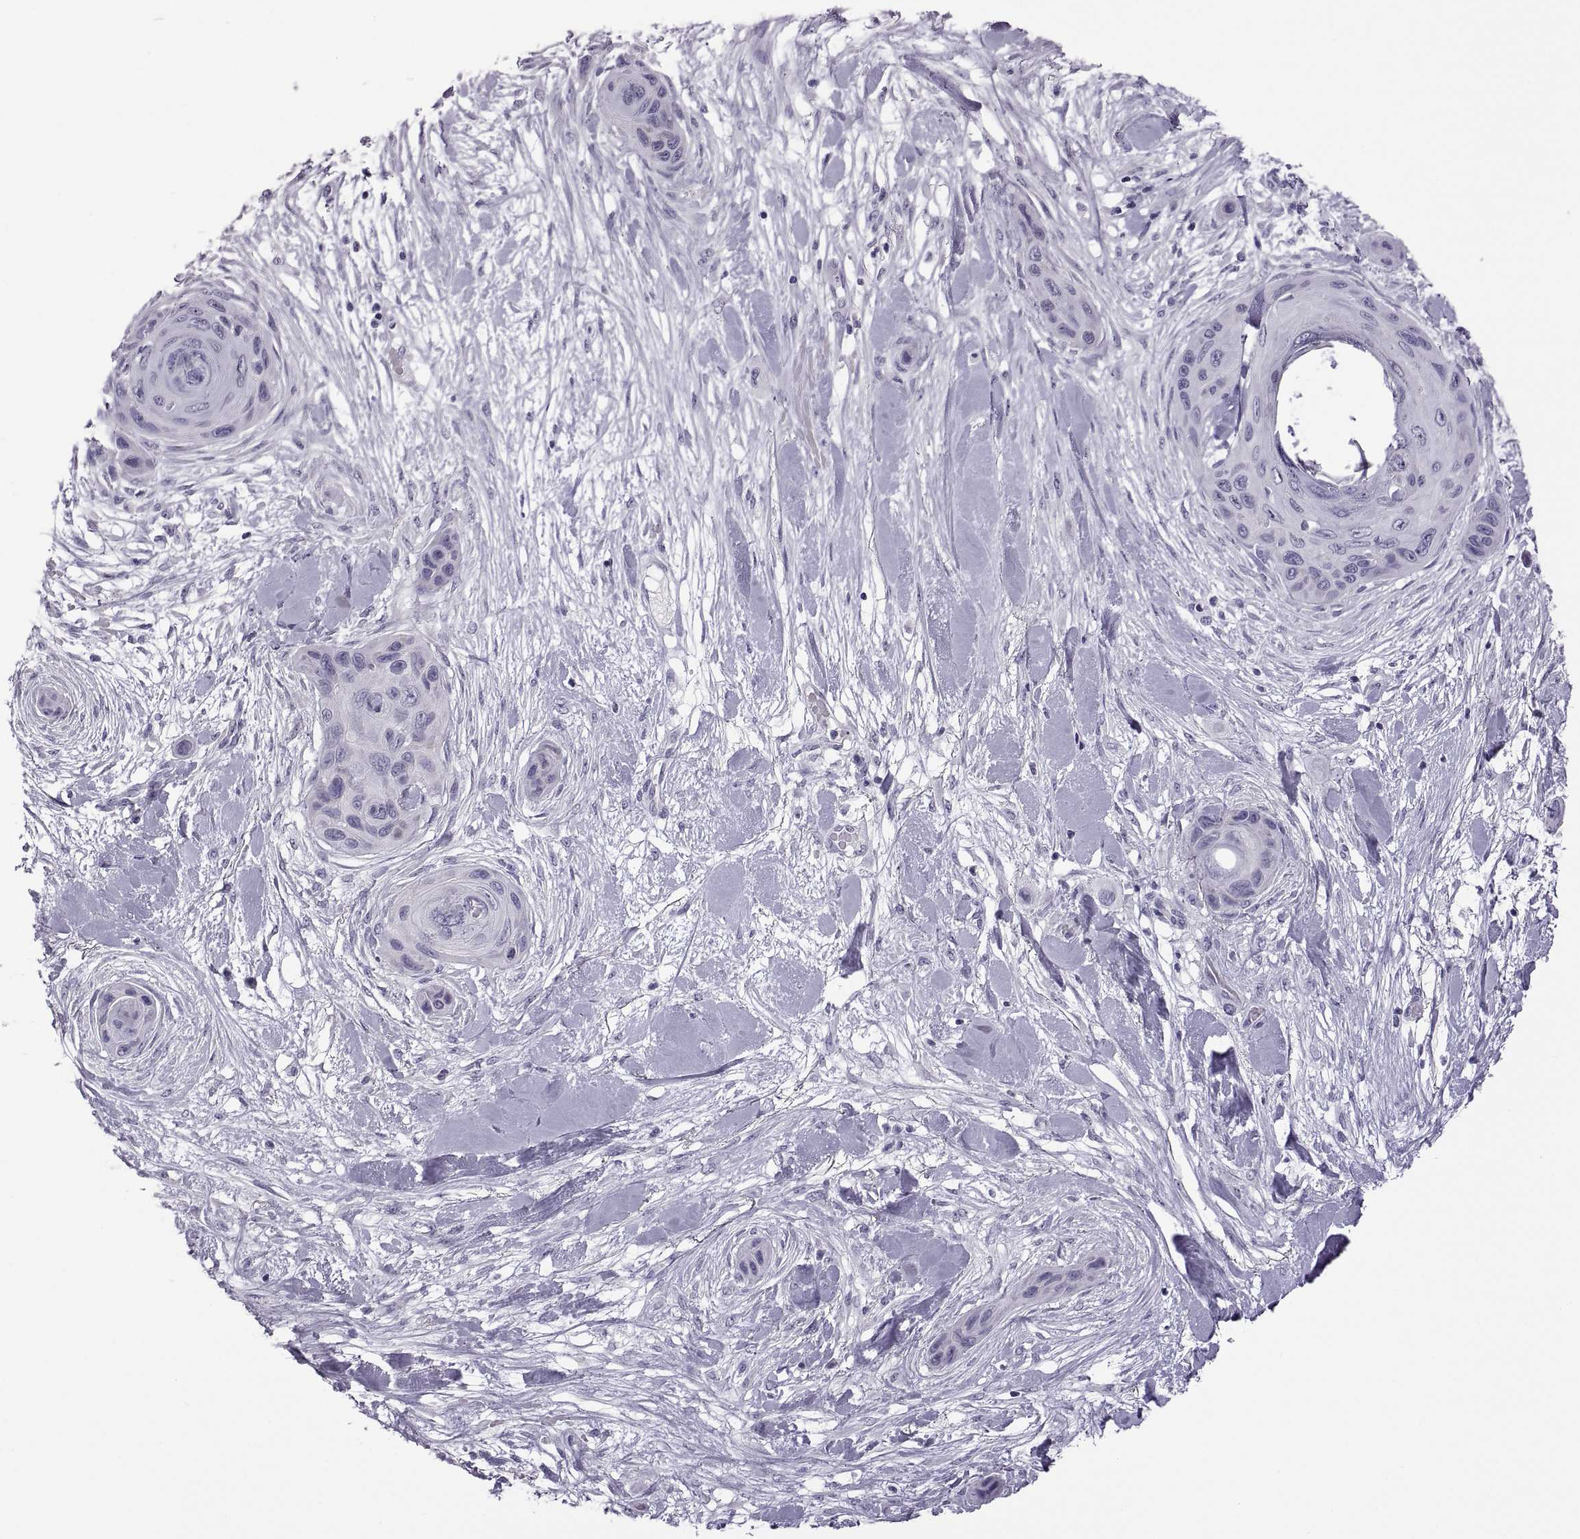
{"staining": {"intensity": "negative", "quantity": "none", "location": "none"}, "tissue": "skin cancer", "cell_type": "Tumor cells", "image_type": "cancer", "snomed": [{"axis": "morphology", "description": "Squamous cell carcinoma, NOS"}, {"axis": "topography", "description": "Skin"}], "caption": "This is an immunohistochemistry histopathology image of human skin cancer (squamous cell carcinoma). There is no positivity in tumor cells.", "gene": "RDM1", "patient": {"sex": "male", "age": 82}}